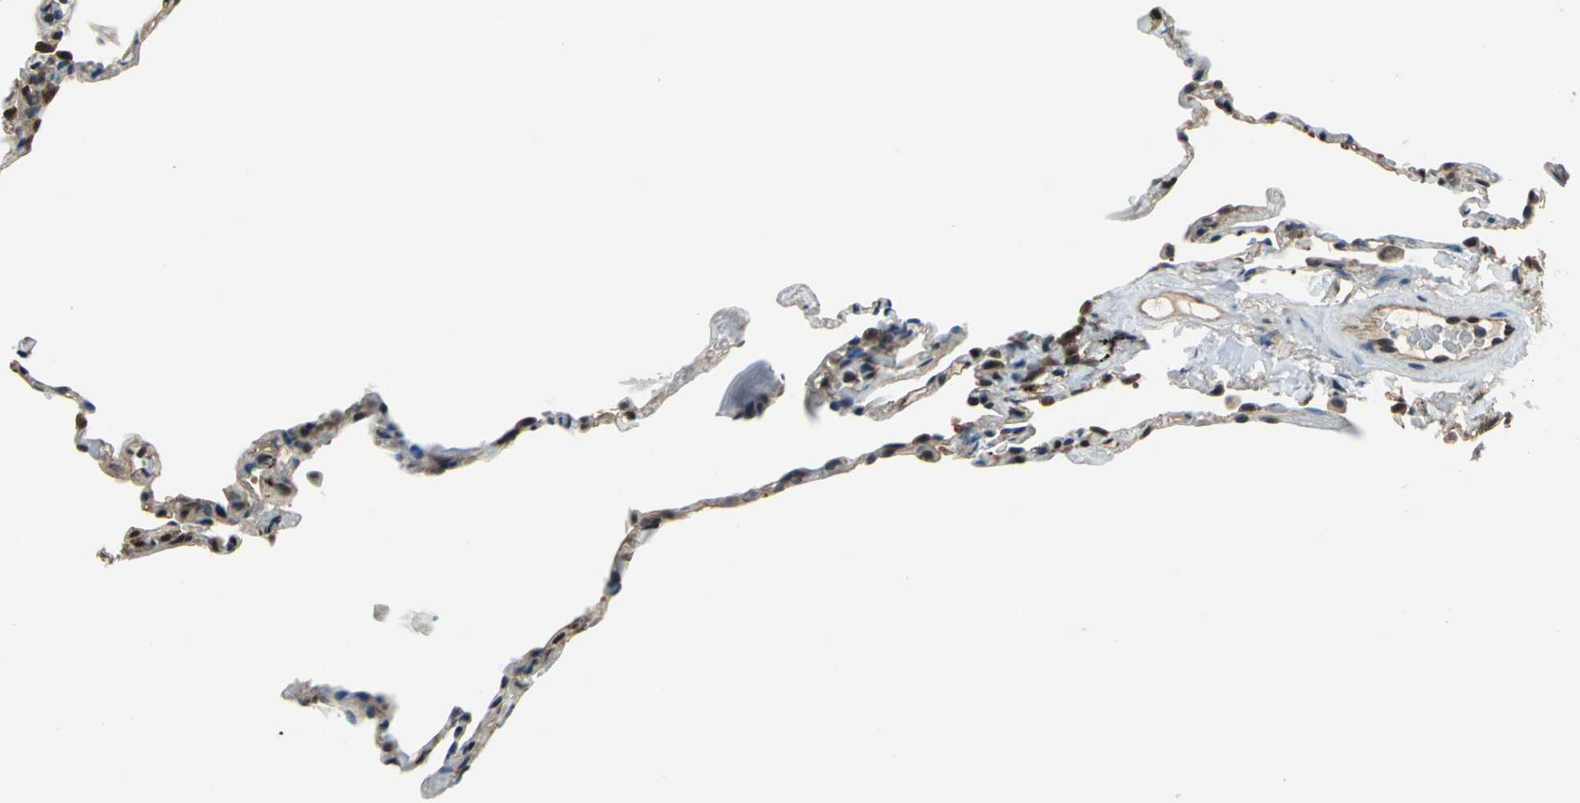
{"staining": {"intensity": "moderate", "quantity": ">75%", "location": "cytoplasmic/membranous"}, "tissue": "lung", "cell_type": "Alveolar cells", "image_type": "normal", "snomed": [{"axis": "morphology", "description": "Normal tissue, NOS"}, {"axis": "topography", "description": "Lung"}], "caption": "DAB (3,3'-diaminobenzidine) immunohistochemical staining of unremarkable human lung shows moderate cytoplasmic/membranous protein positivity in approximately >75% of alveolar cells. The protein of interest is stained brown, and the nuclei are stained in blue (DAB IHC with brightfield microscopy, high magnification).", "gene": "PSME1", "patient": {"sex": "male", "age": 59}}